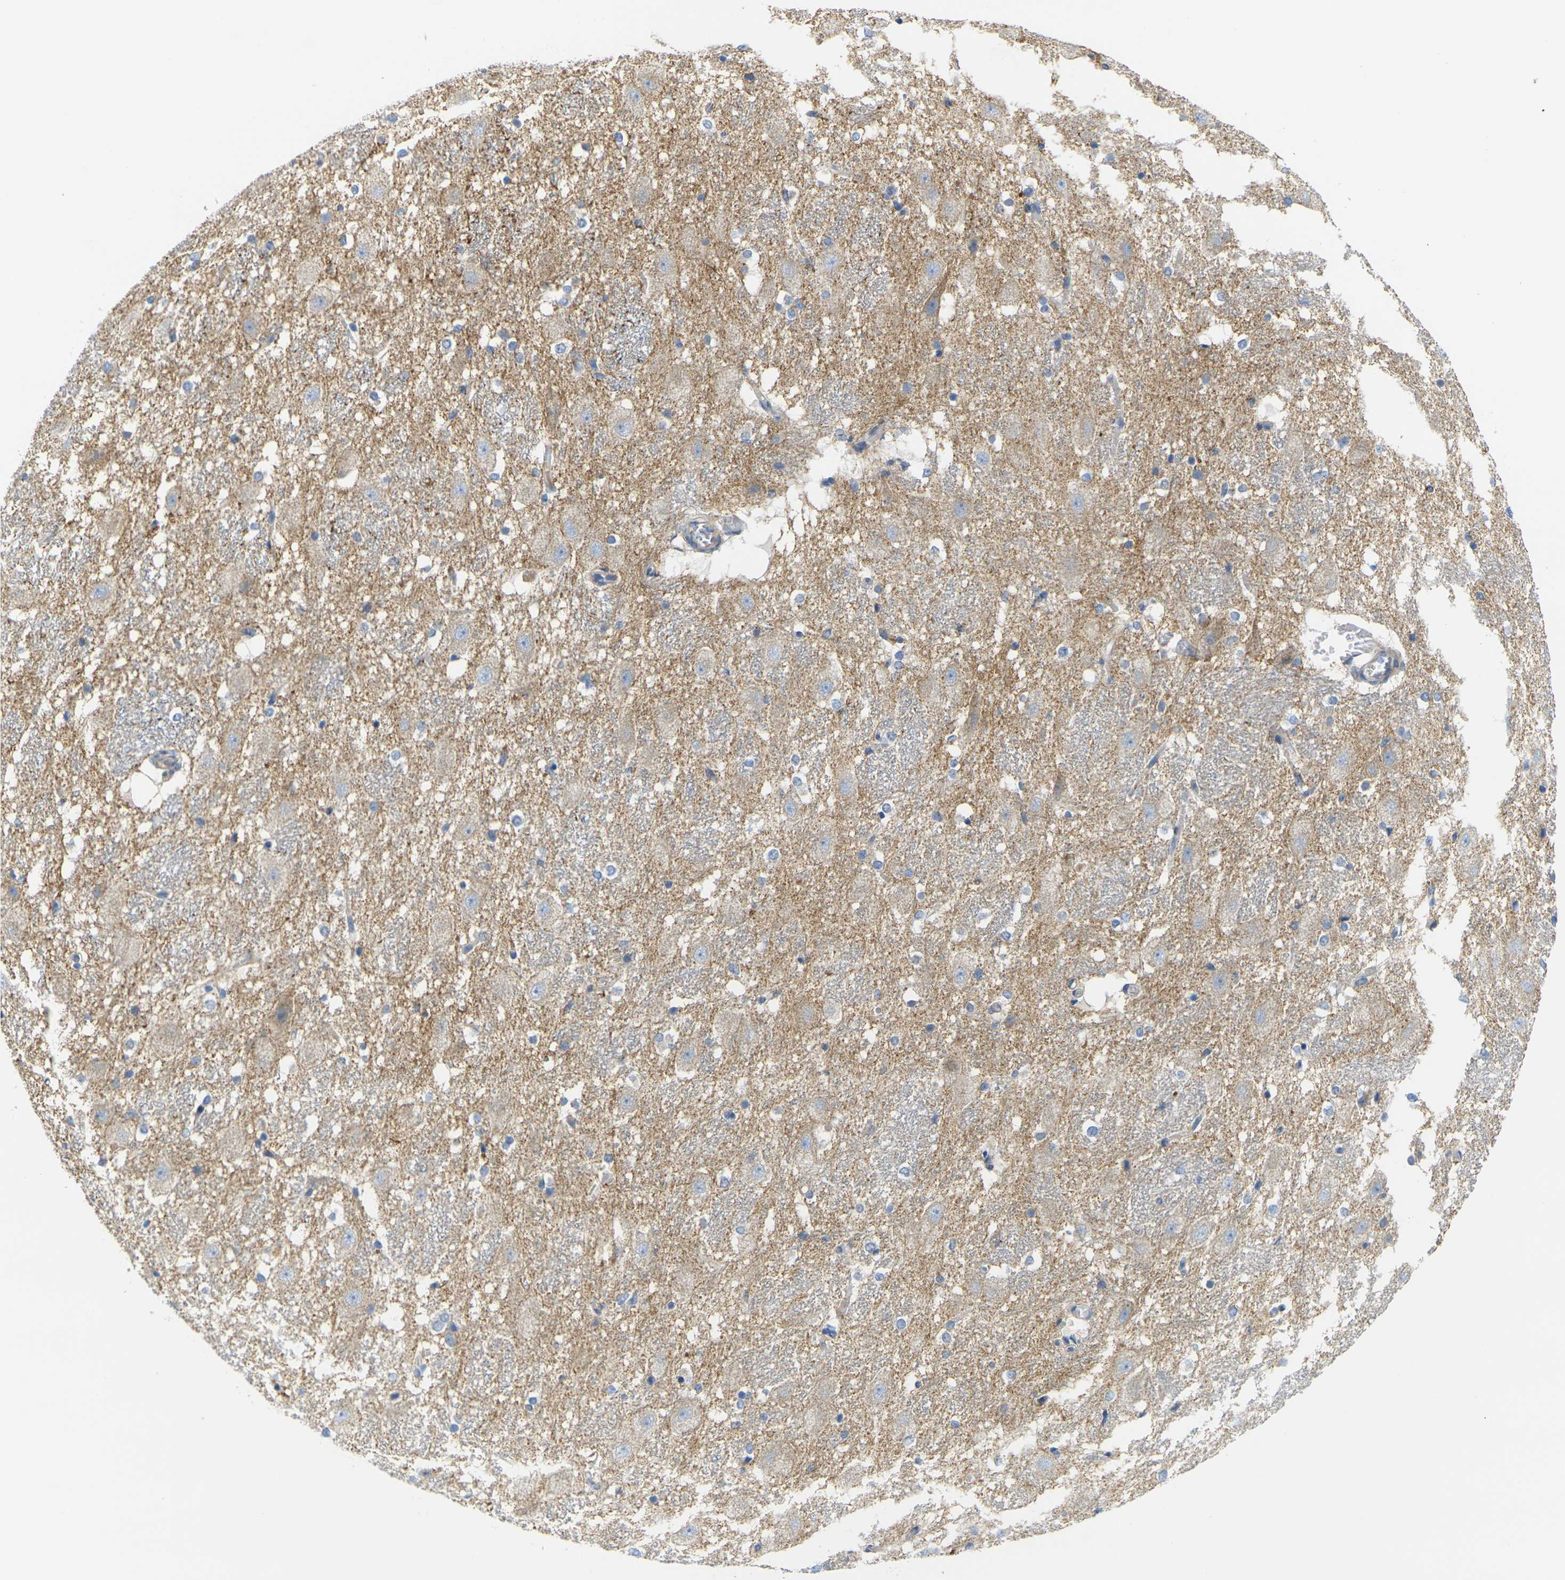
{"staining": {"intensity": "moderate", "quantity": "<25%", "location": "cytoplasmic/membranous"}, "tissue": "hippocampus", "cell_type": "Glial cells", "image_type": "normal", "snomed": [{"axis": "morphology", "description": "Normal tissue, NOS"}, {"axis": "topography", "description": "Hippocampus"}], "caption": "Hippocampus was stained to show a protein in brown. There is low levels of moderate cytoplasmic/membranous expression in approximately <25% of glial cells. The staining was performed using DAB (3,3'-diaminobenzidine), with brown indicating positive protein expression. Nuclei are stained blue with hematoxylin.", "gene": "OTOF", "patient": {"sex": "female", "age": 19}}